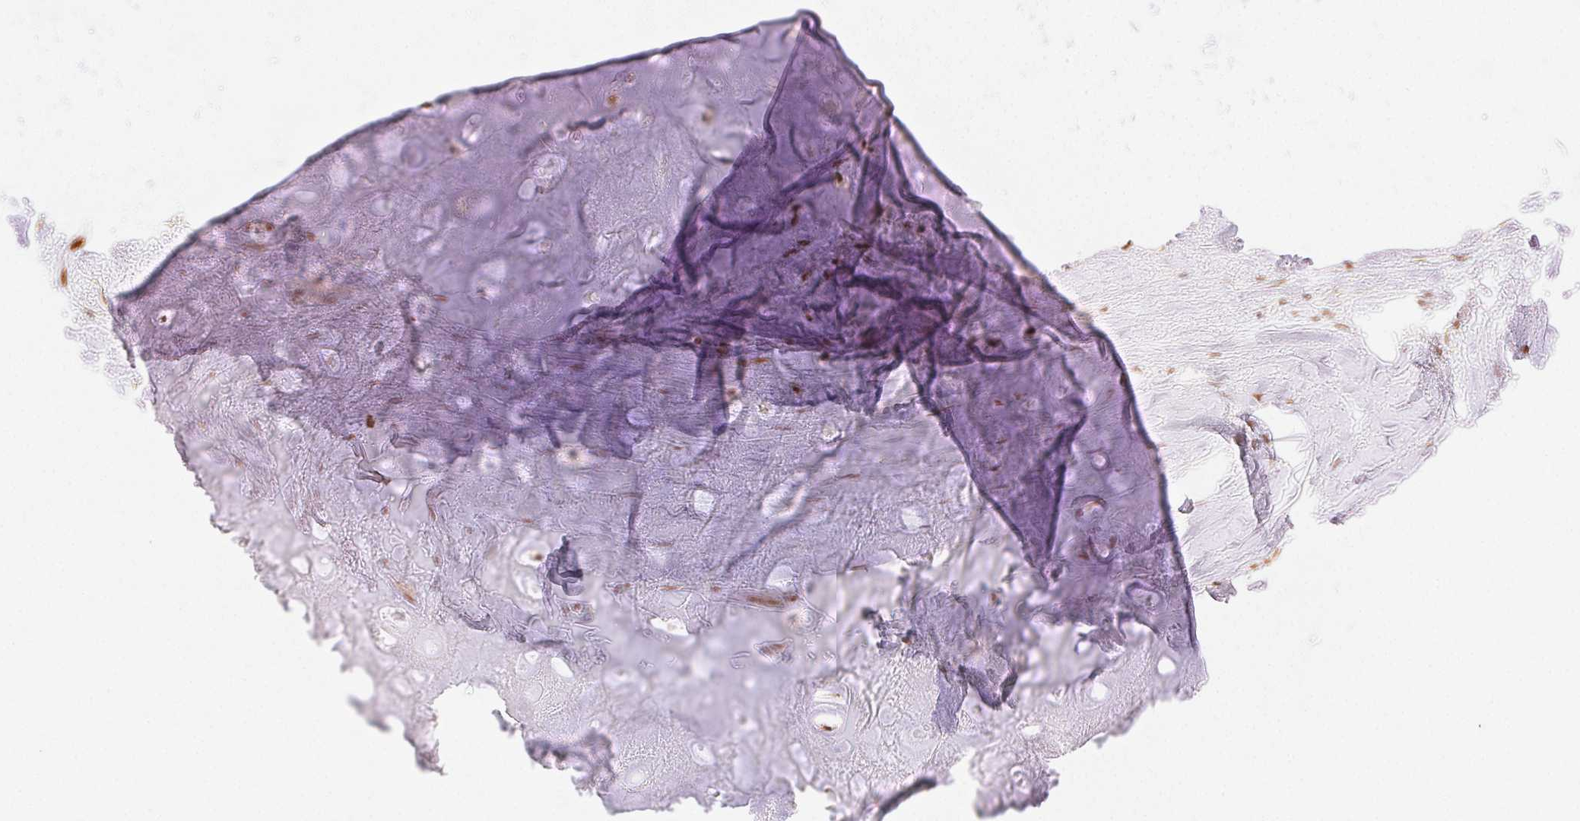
{"staining": {"intensity": "moderate", "quantity": "<25%", "location": "nuclear"}, "tissue": "adipose tissue", "cell_type": "Adipocytes", "image_type": "normal", "snomed": [{"axis": "morphology", "description": "Normal tissue, NOS"}, {"axis": "topography", "description": "Cartilage tissue"}], "caption": "Adipose tissue was stained to show a protein in brown. There is low levels of moderate nuclear staining in about <25% of adipocytes. The staining is performed using DAB brown chromogen to label protein expression. The nuclei are counter-stained blue using hematoxylin.", "gene": "H2AZ1", "patient": {"sex": "male", "age": 57}}